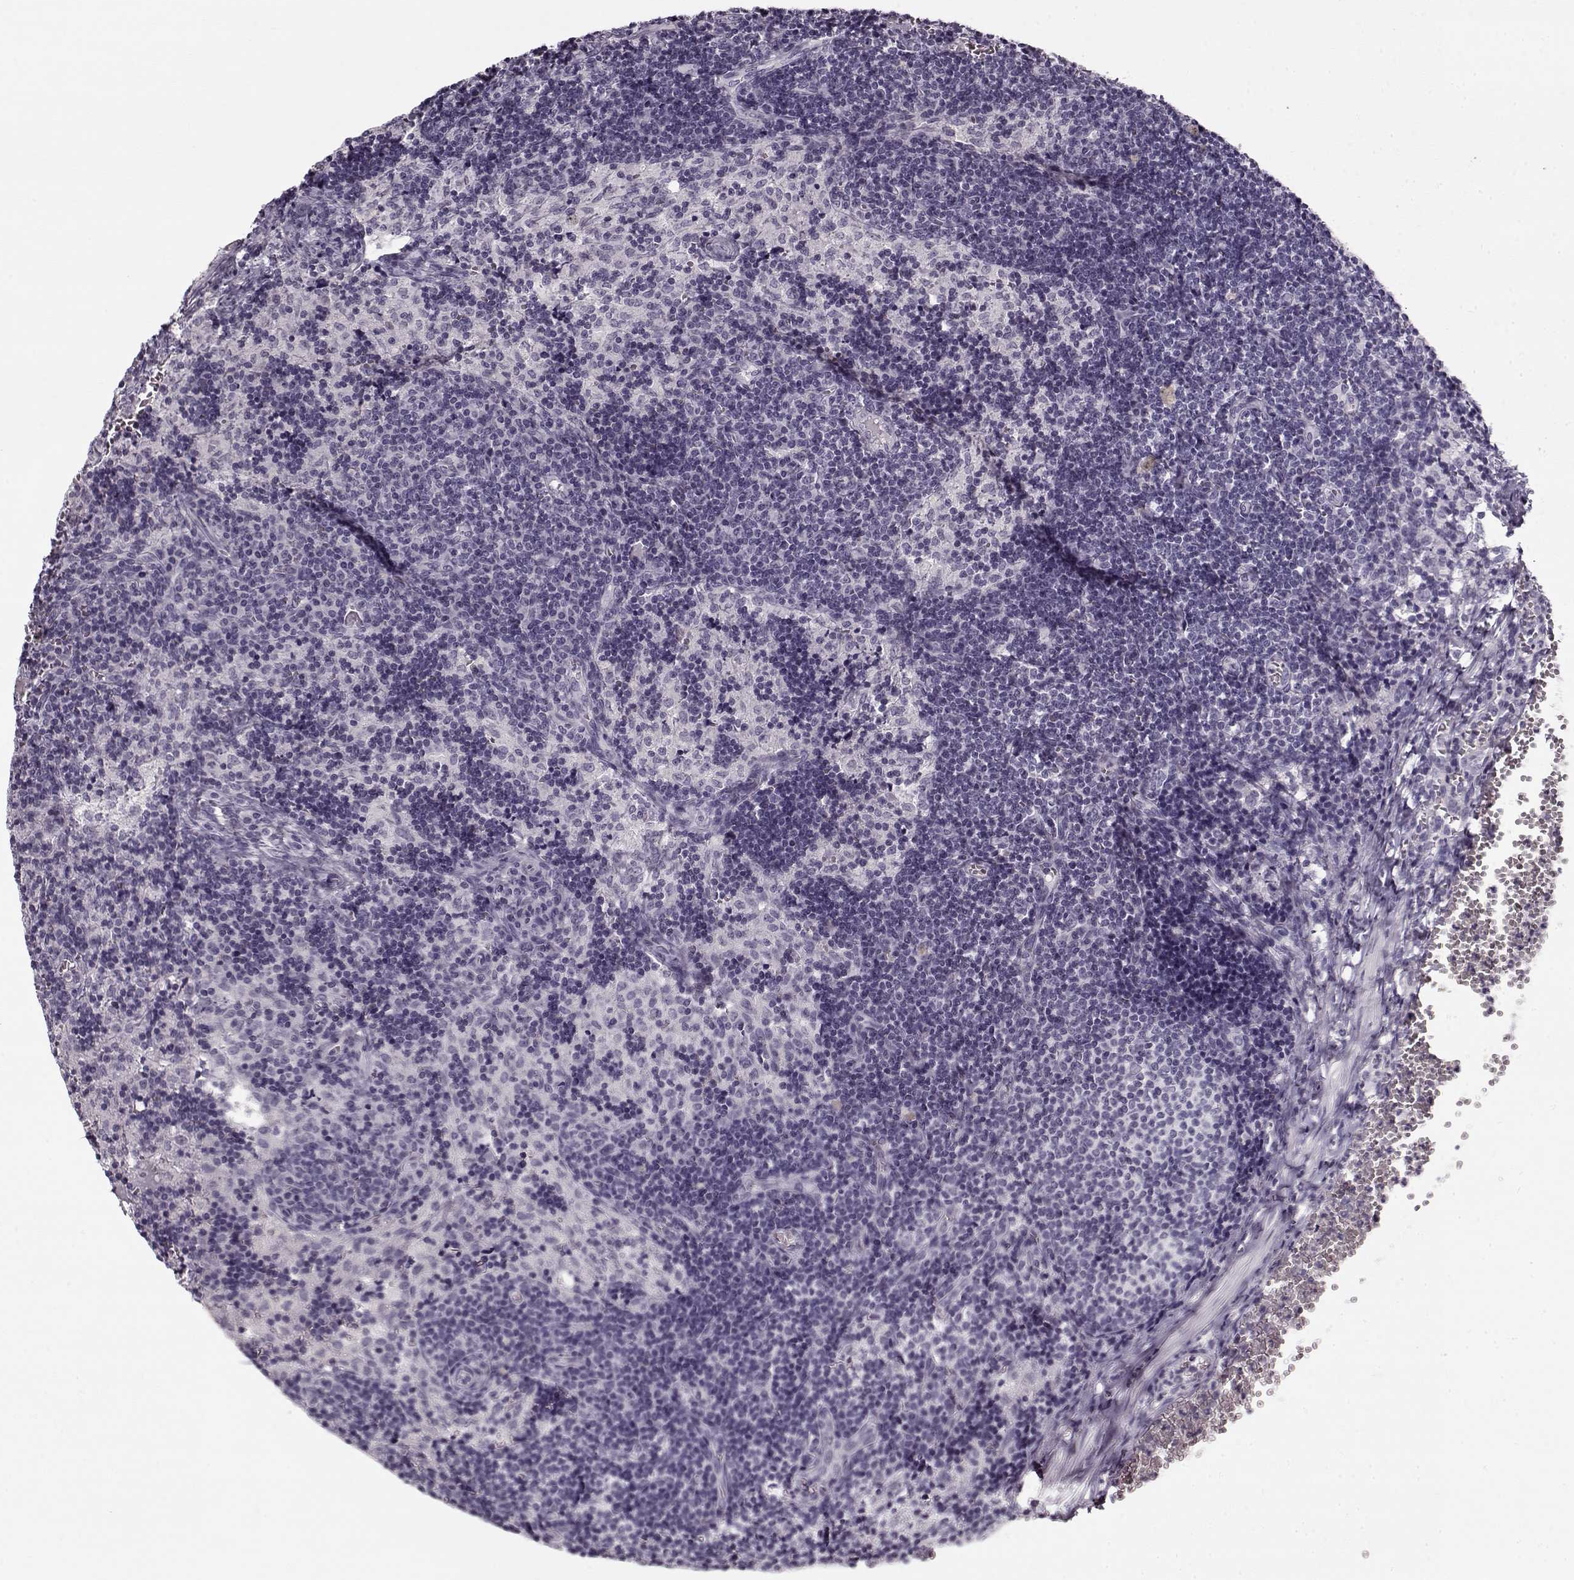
{"staining": {"intensity": "negative", "quantity": "none", "location": "none"}, "tissue": "lymph node", "cell_type": "Germinal center cells", "image_type": "normal", "snomed": [{"axis": "morphology", "description": "Normal tissue, NOS"}, {"axis": "topography", "description": "Lymph node"}], "caption": "A histopathology image of lymph node stained for a protein reveals no brown staining in germinal center cells.", "gene": "PNMT", "patient": {"sex": "female", "age": 50}}